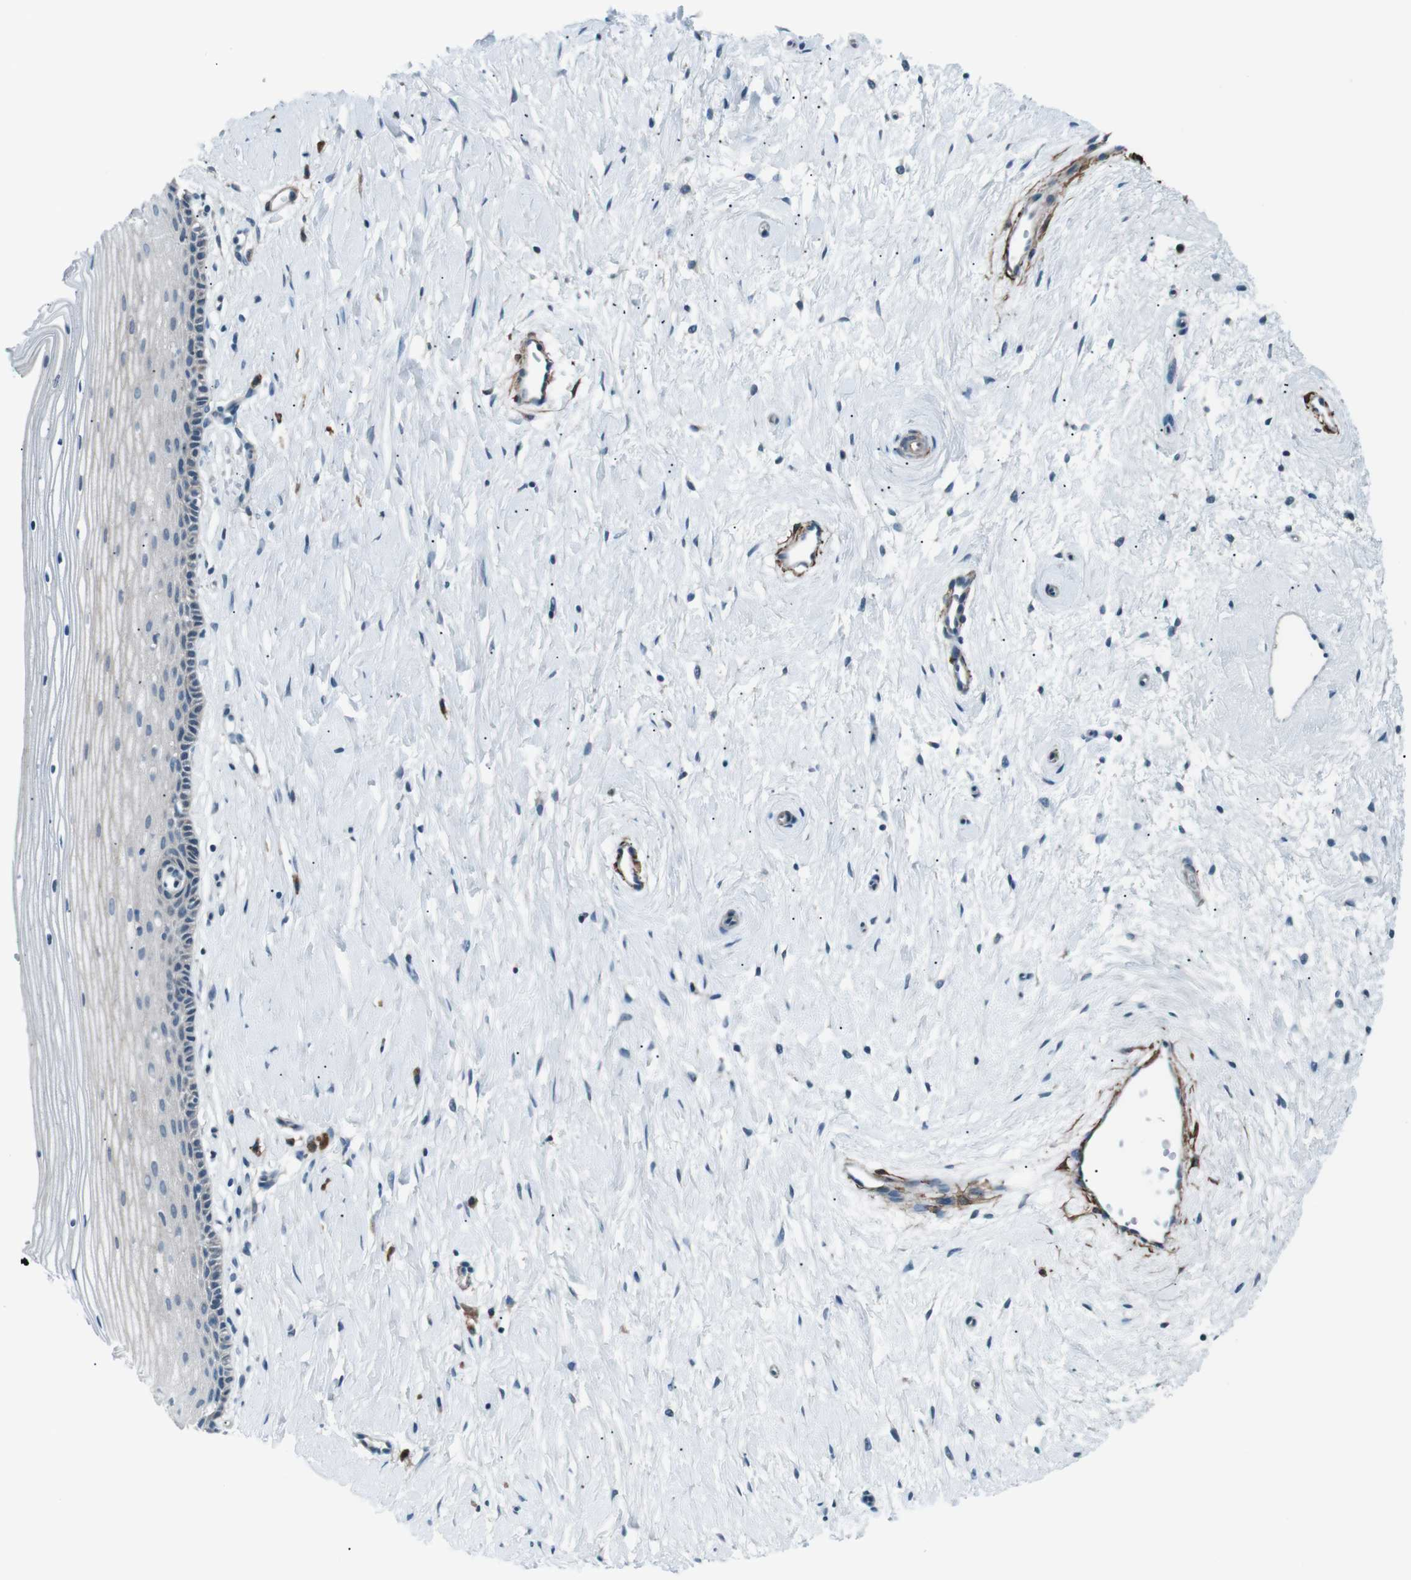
{"staining": {"intensity": "negative", "quantity": "none", "location": "none"}, "tissue": "cervix", "cell_type": "Glandular cells", "image_type": "normal", "snomed": [{"axis": "morphology", "description": "Normal tissue, NOS"}, {"axis": "topography", "description": "Cervix"}], "caption": "DAB immunohistochemical staining of benign human cervix displays no significant positivity in glandular cells.", "gene": "PDLIM5", "patient": {"sex": "female", "age": 39}}